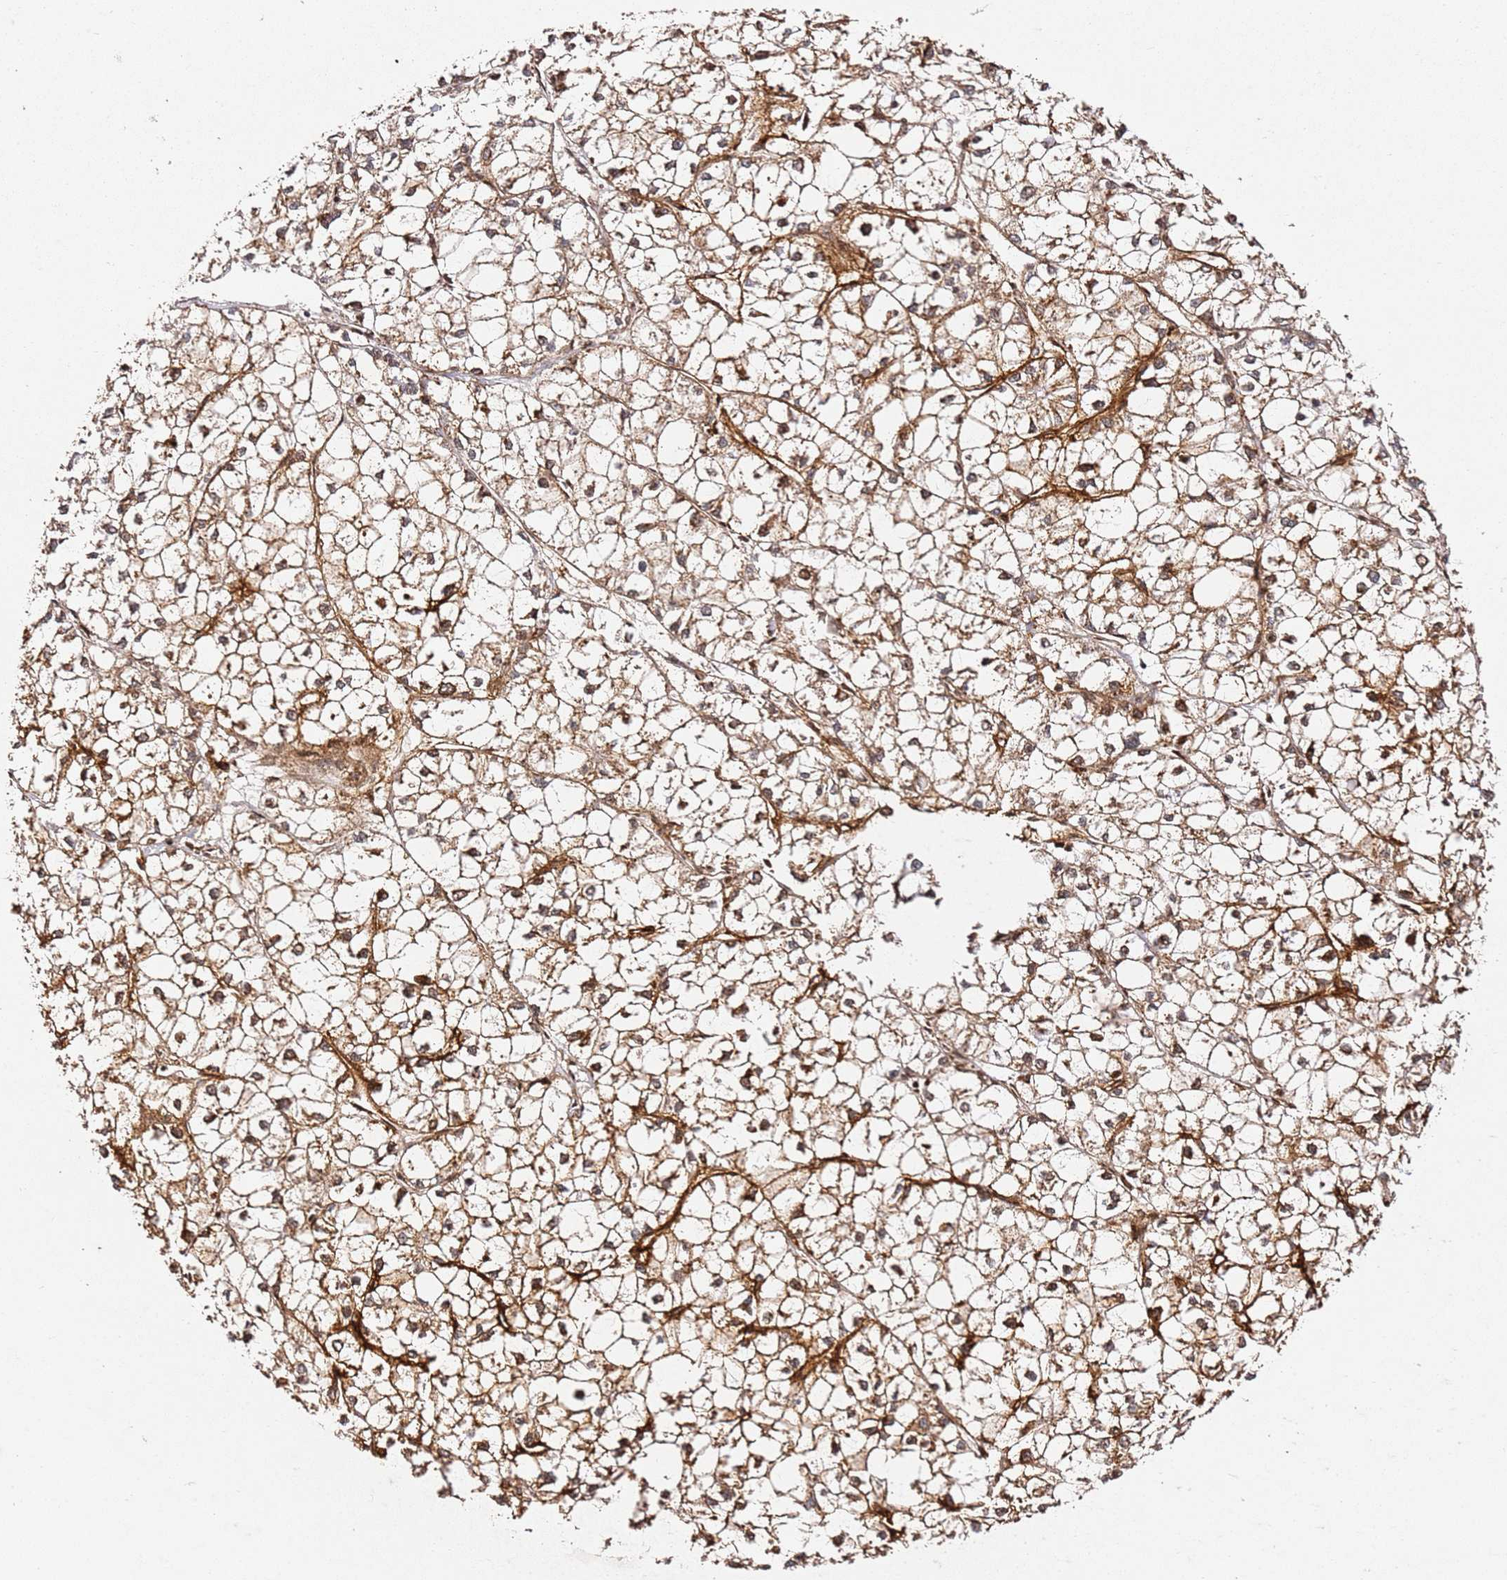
{"staining": {"intensity": "moderate", "quantity": ">75%", "location": "cytoplasmic/membranous,nuclear"}, "tissue": "liver cancer", "cell_type": "Tumor cells", "image_type": "cancer", "snomed": [{"axis": "morphology", "description": "Carcinoma, Hepatocellular, NOS"}, {"axis": "topography", "description": "Liver"}], "caption": "Protein staining of hepatocellular carcinoma (liver) tissue displays moderate cytoplasmic/membranous and nuclear staining in about >75% of tumor cells.", "gene": "SMOX", "patient": {"sex": "female", "age": 43}}